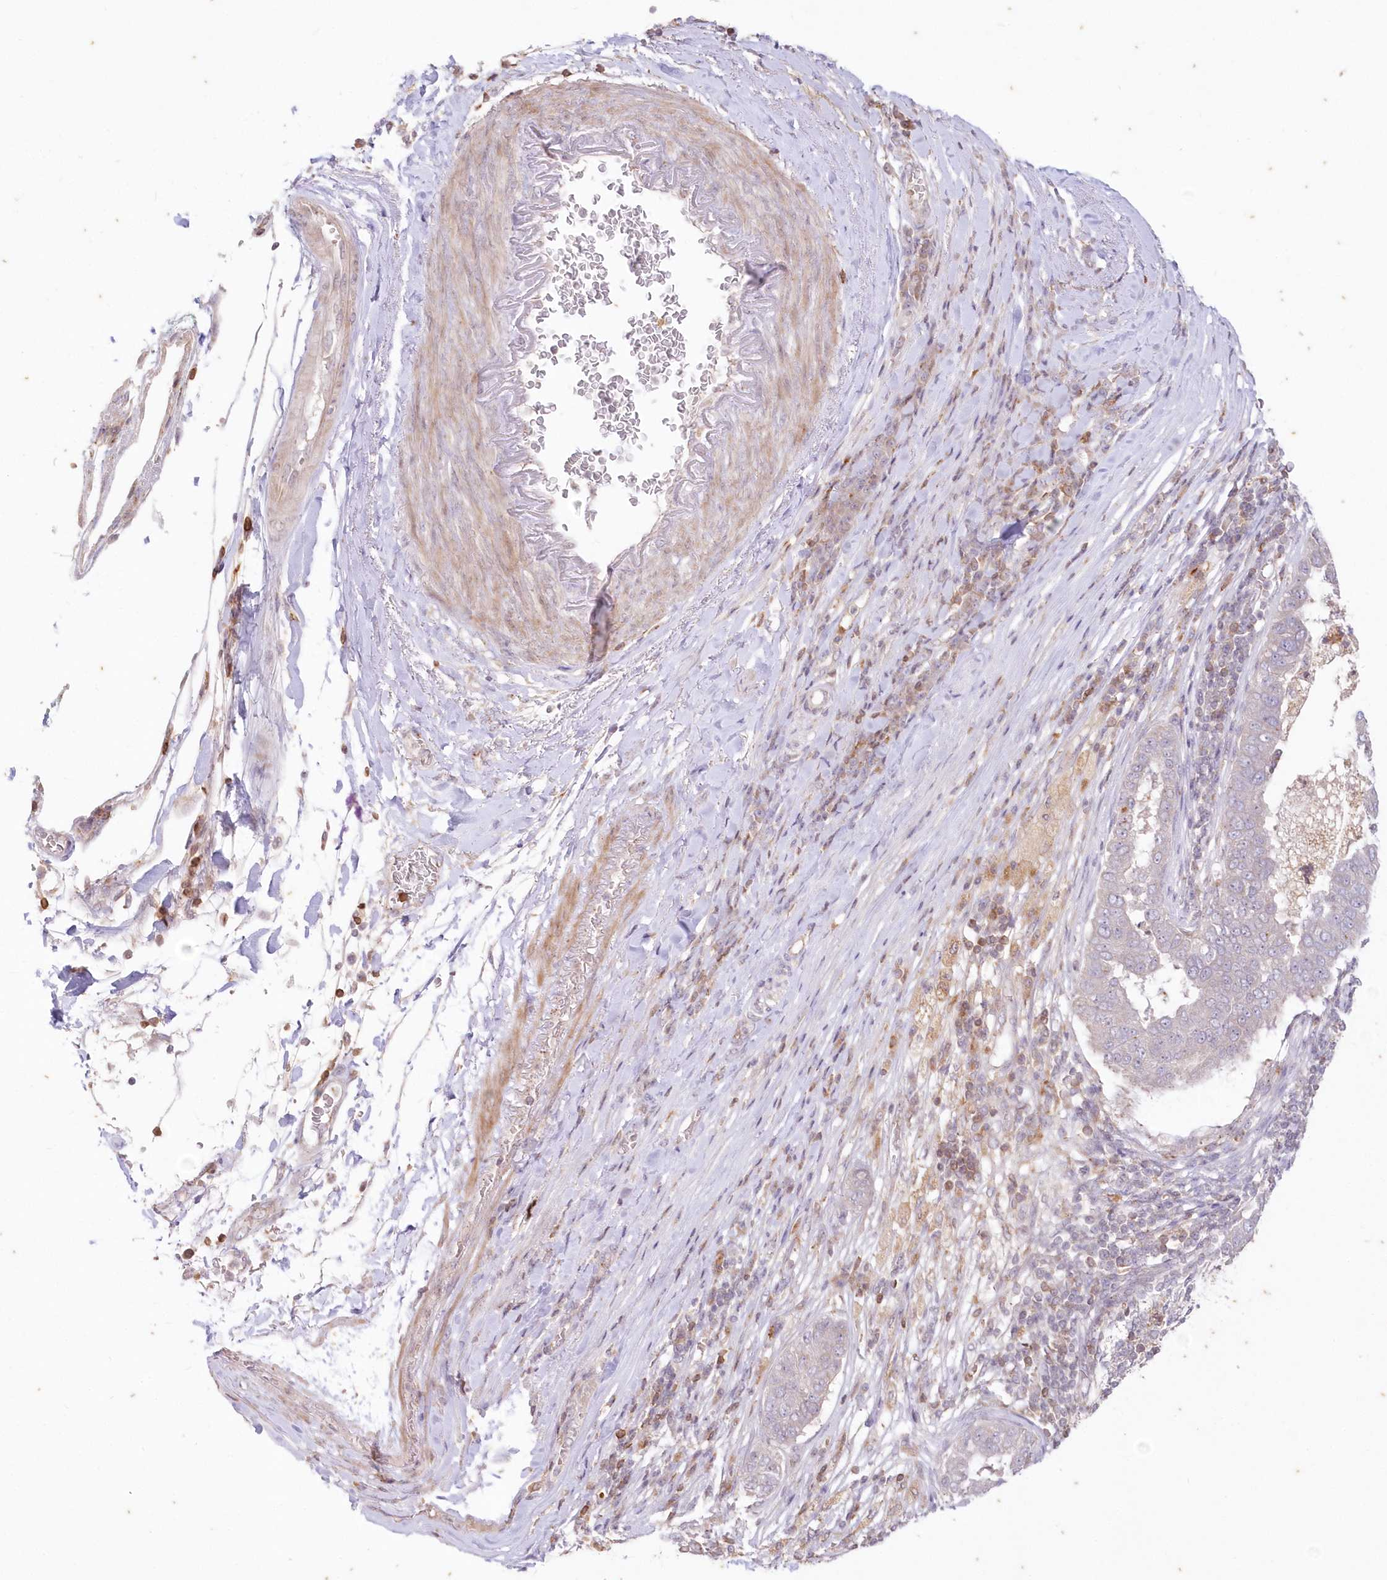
{"staining": {"intensity": "negative", "quantity": "none", "location": "none"}, "tissue": "pancreatic cancer", "cell_type": "Tumor cells", "image_type": "cancer", "snomed": [{"axis": "morphology", "description": "Adenocarcinoma, NOS"}, {"axis": "topography", "description": "Pancreas"}], "caption": "This is an immunohistochemistry histopathology image of adenocarcinoma (pancreatic). There is no positivity in tumor cells.", "gene": "MTMR3", "patient": {"sex": "female", "age": 61}}